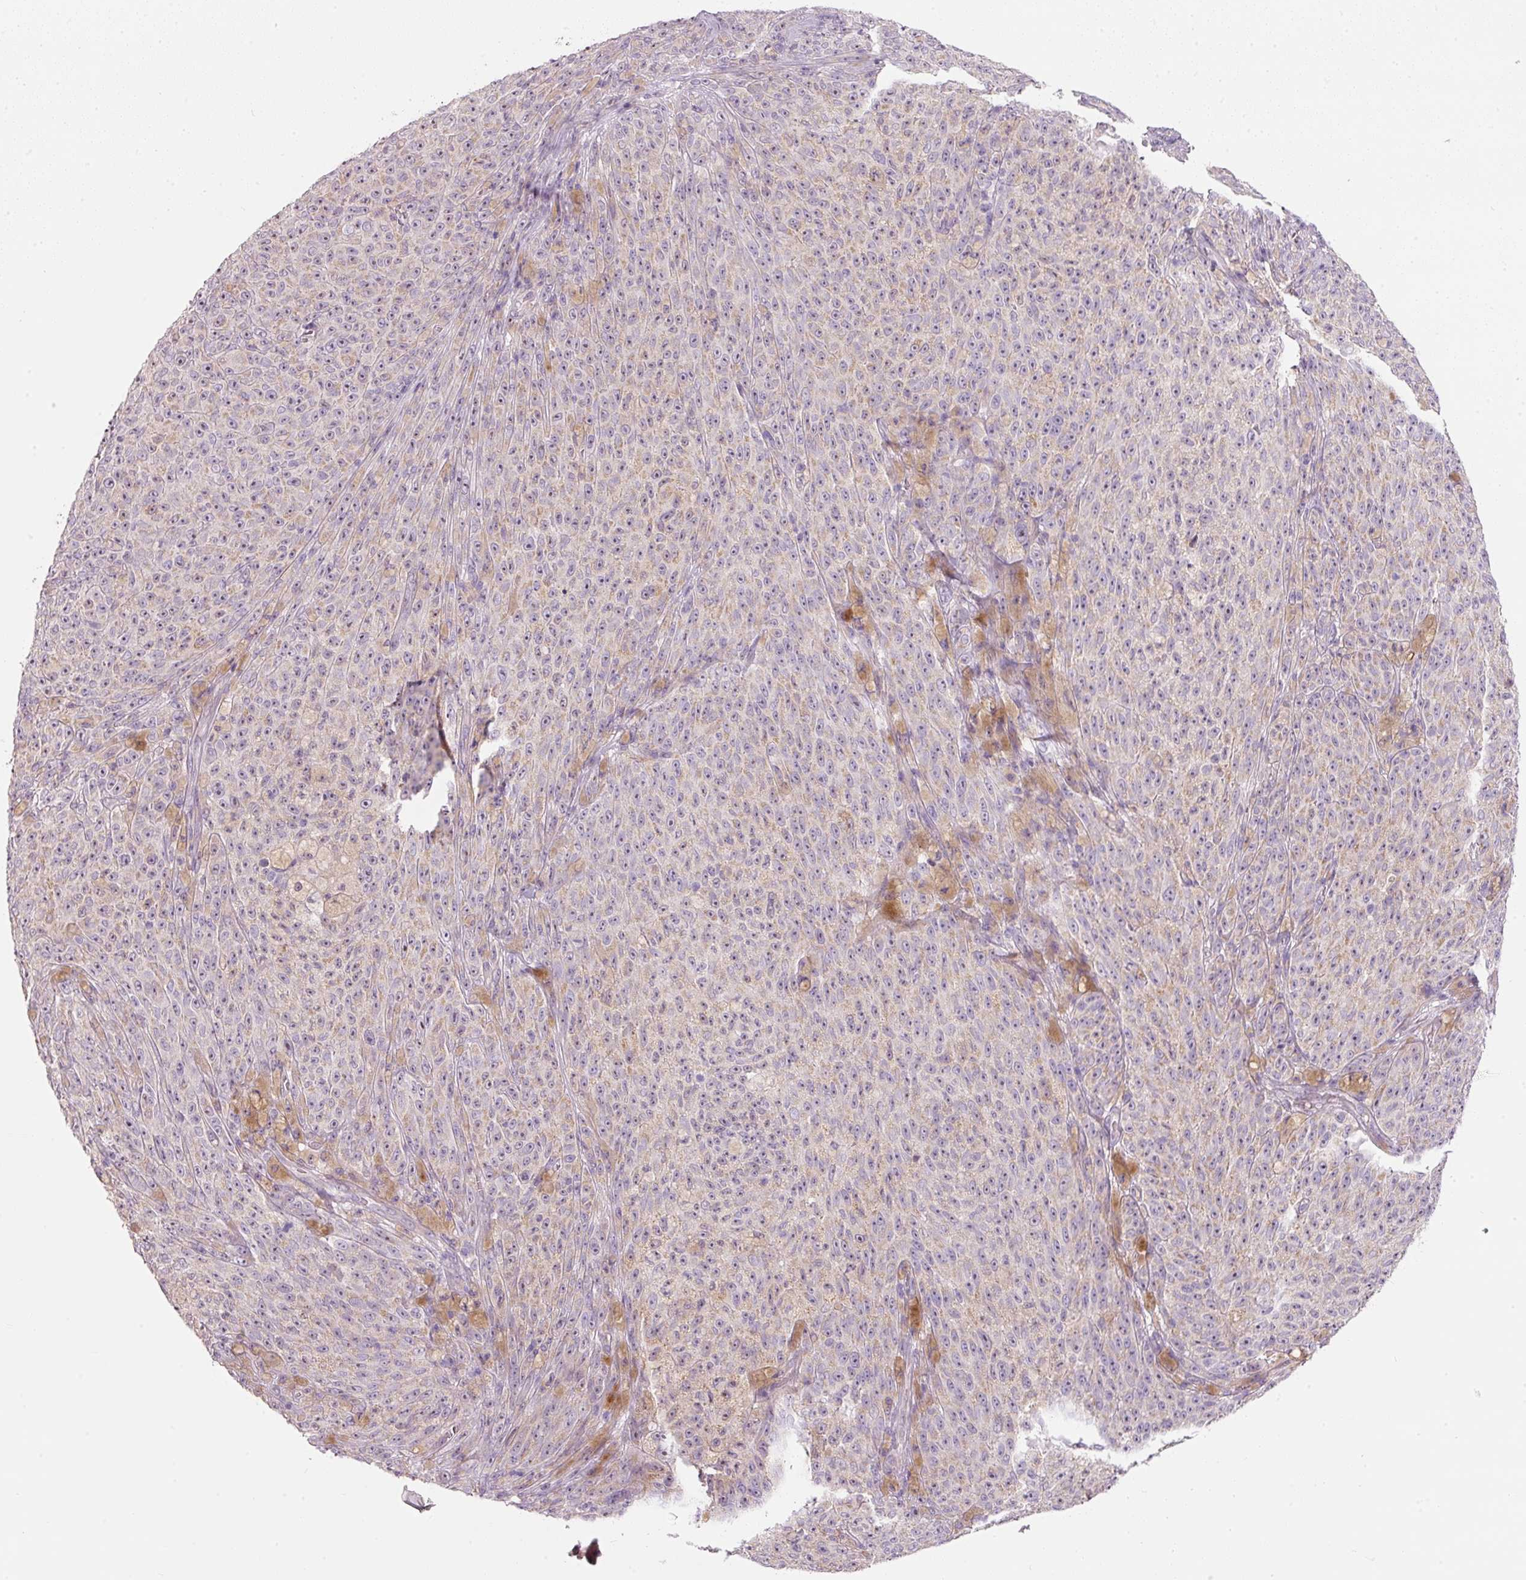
{"staining": {"intensity": "weak", "quantity": "25%-75%", "location": "nuclear"}, "tissue": "melanoma", "cell_type": "Tumor cells", "image_type": "cancer", "snomed": [{"axis": "morphology", "description": "Malignant melanoma, NOS"}, {"axis": "topography", "description": "Skin"}], "caption": "IHC histopathology image of malignant melanoma stained for a protein (brown), which exhibits low levels of weak nuclear expression in approximately 25%-75% of tumor cells.", "gene": "TMEM37", "patient": {"sex": "female", "age": 82}}